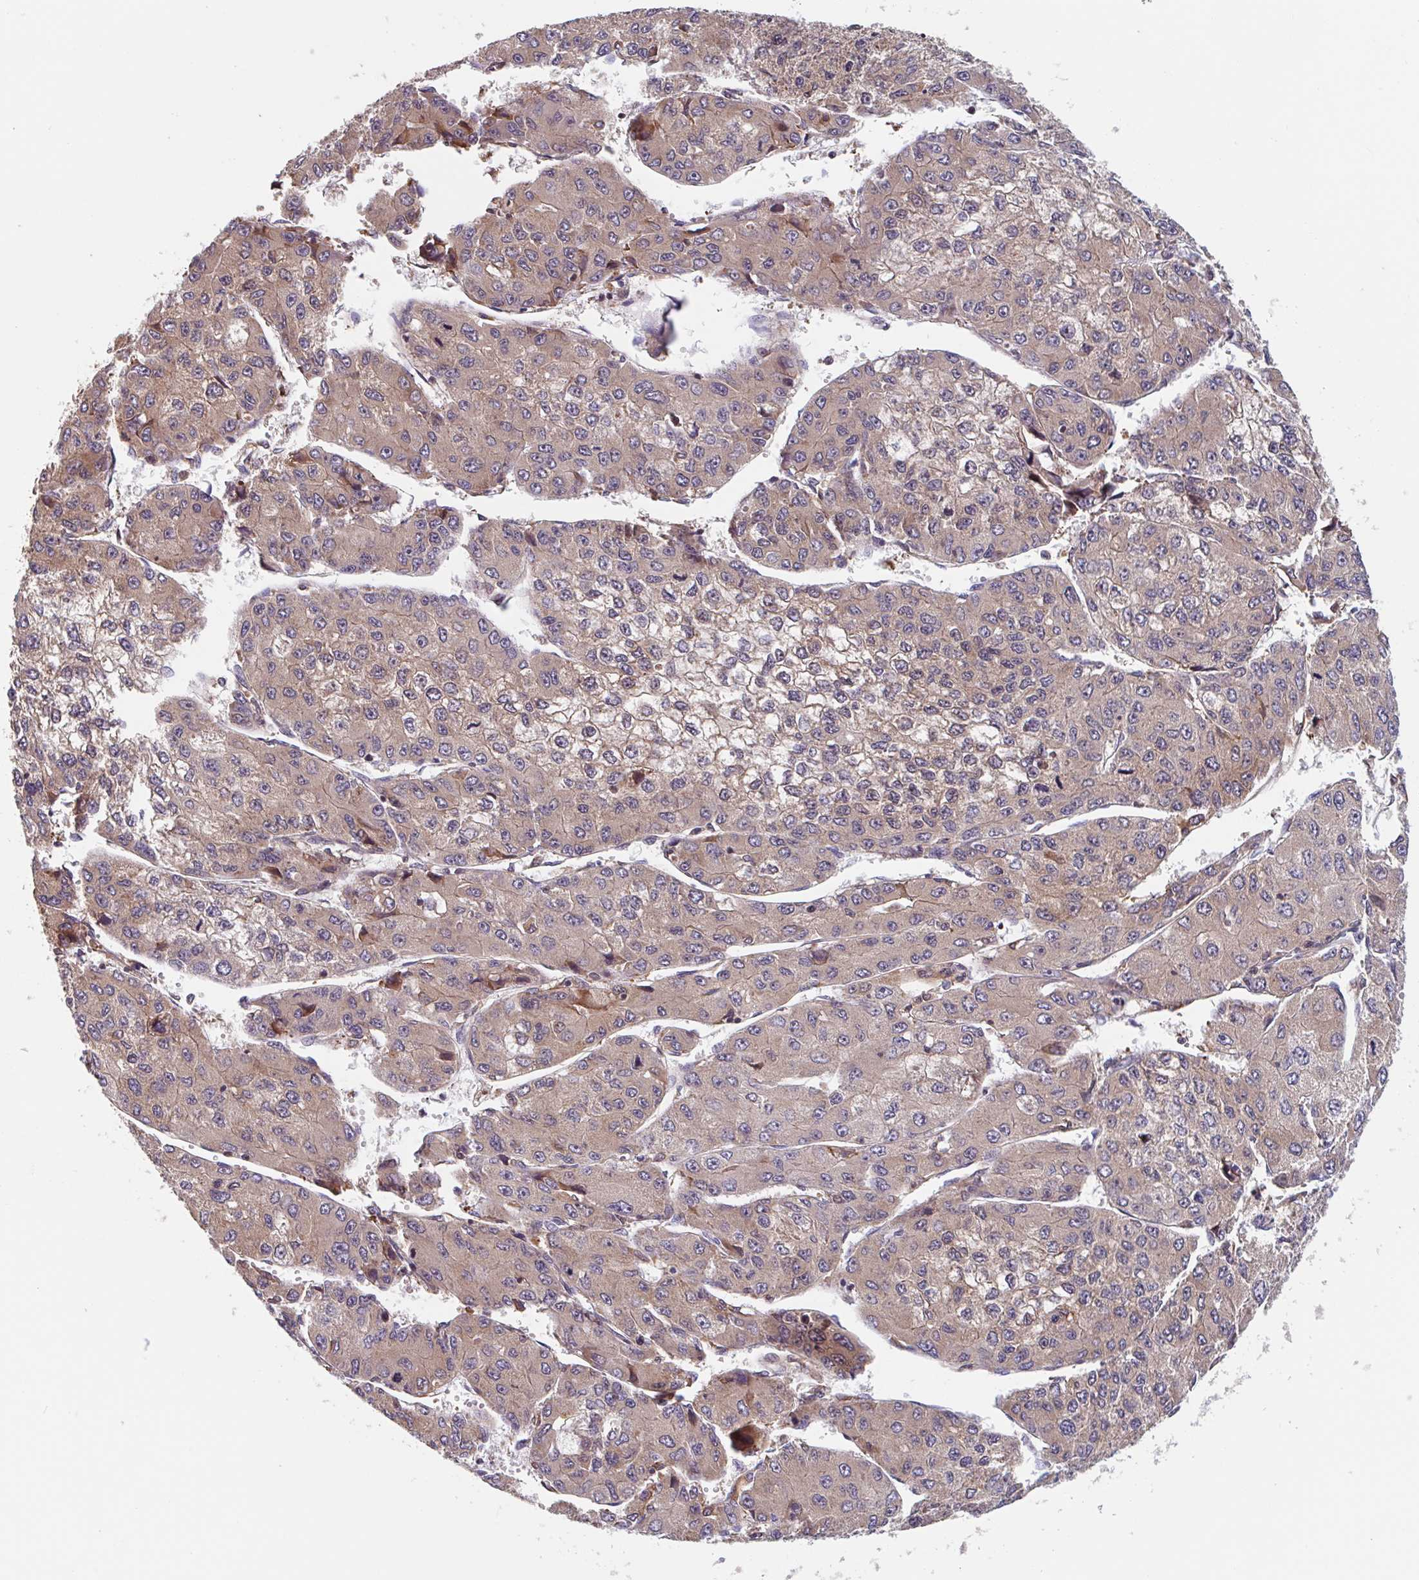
{"staining": {"intensity": "weak", "quantity": "25%-75%", "location": "cytoplasmic/membranous"}, "tissue": "liver cancer", "cell_type": "Tumor cells", "image_type": "cancer", "snomed": [{"axis": "morphology", "description": "Carcinoma, Hepatocellular, NOS"}, {"axis": "topography", "description": "Liver"}], "caption": "Immunohistochemistry histopathology image of human liver cancer (hepatocellular carcinoma) stained for a protein (brown), which reveals low levels of weak cytoplasmic/membranous staining in approximately 25%-75% of tumor cells.", "gene": "NUB1", "patient": {"sex": "female", "age": 66}}